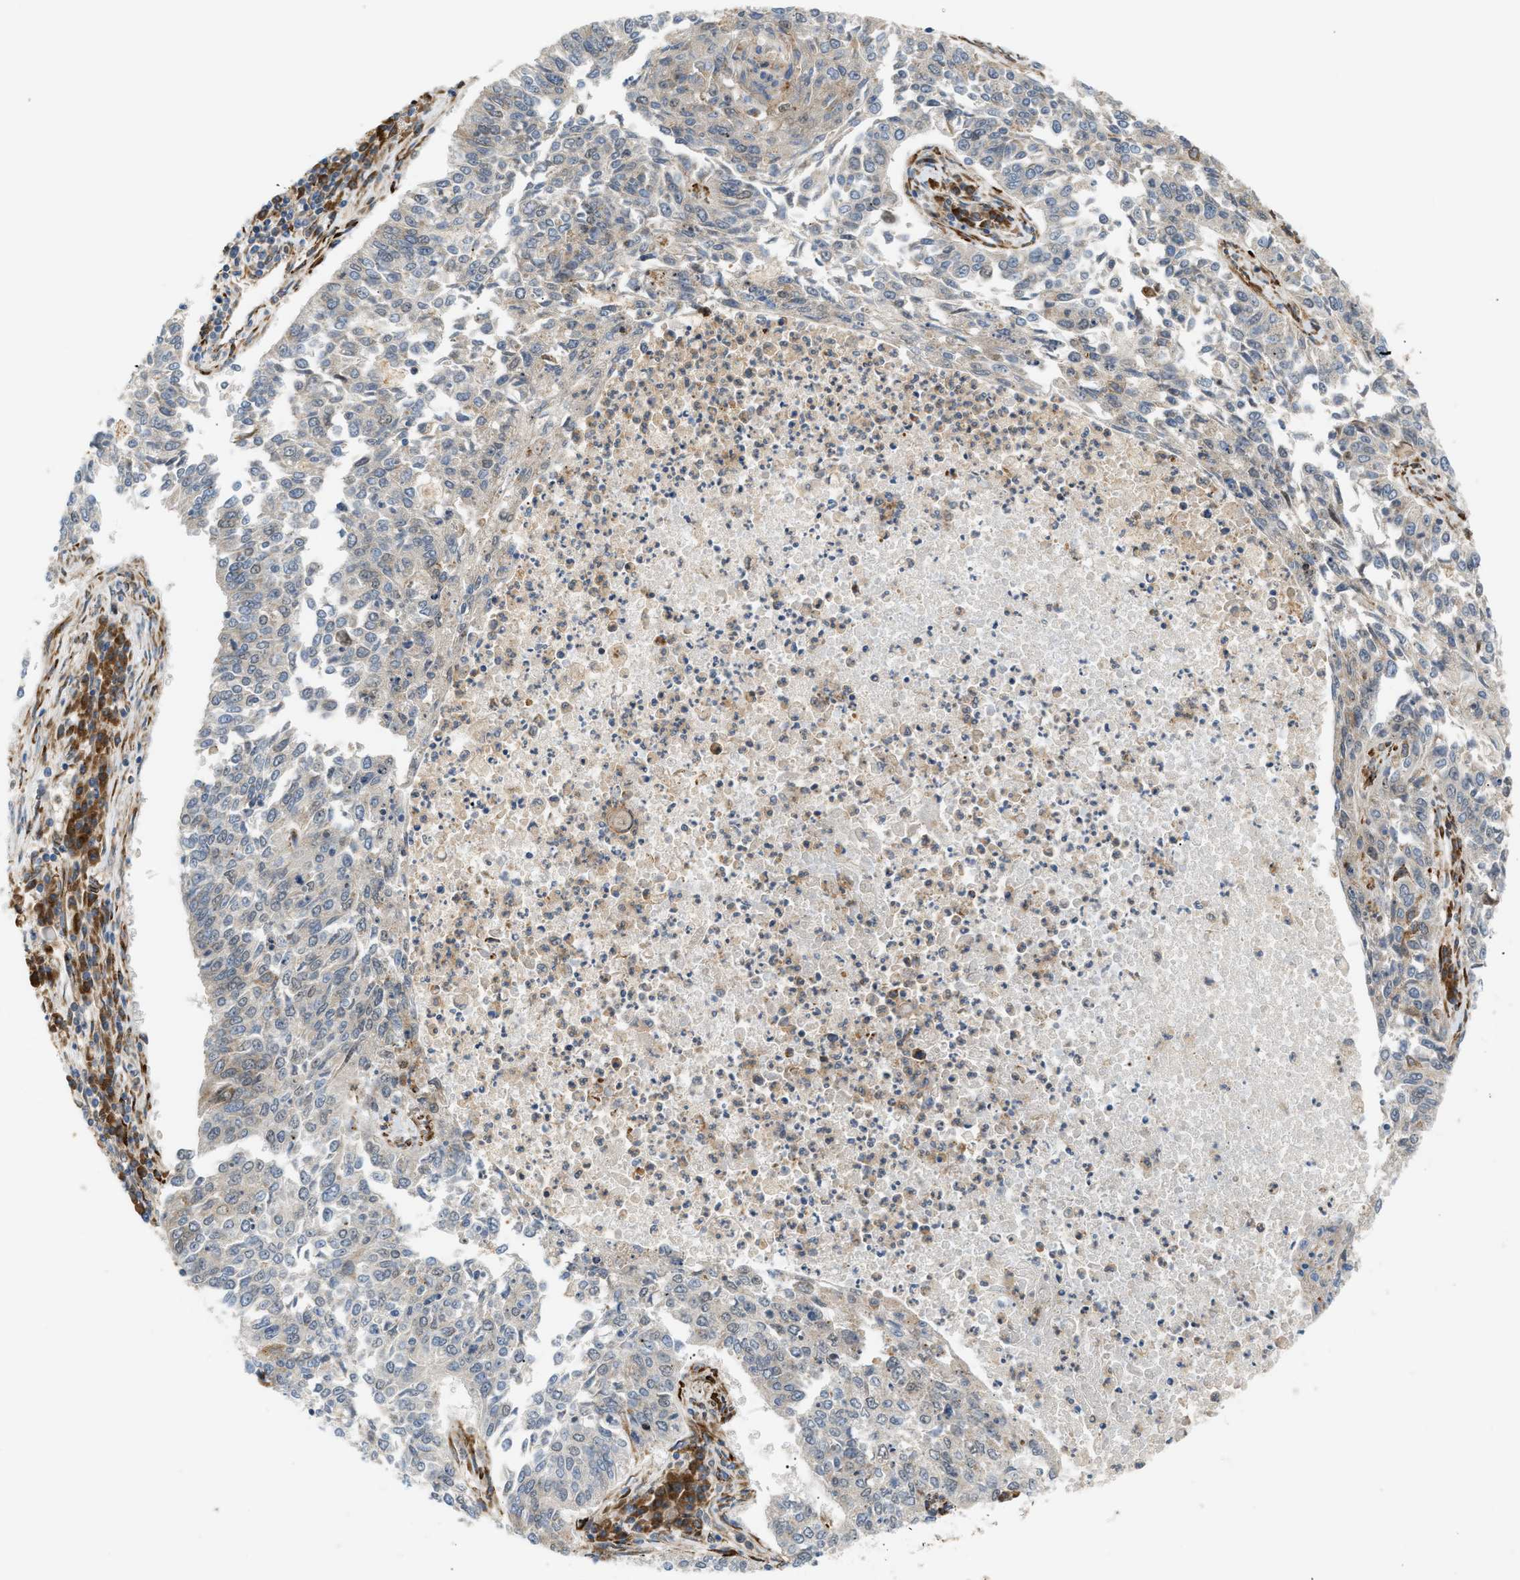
{"staining": {"intensity": "negative", "quantity": "none", "location": "none"}, "tissue": "lung cancer", "cell_type": "Tumor cells", "image_type": "cancer", "snomed": [{"axis": "morphology", "description": "Normal tissue, NOS"}, {"axis": "morphology", "description": "Squamous cell carcinoma, NOS"}, {"axis": "topography", "description": "Cartilage tissue"}, {"axis": "topography", "description": "Bronchus"}, {"axis": "topography", "description": "Lung"}], "caption": "Lung squamous cell carcinoma was stained to show a protein in brown. There is no significant staining in tumor cells. (Stains: DAB immunohistochemistry with hematoxylin counter stain, Microscopy: brightfield microscopy at high magnification).", "gene": "PLCG2", "patient": {"sex": "female", "age": 49}}